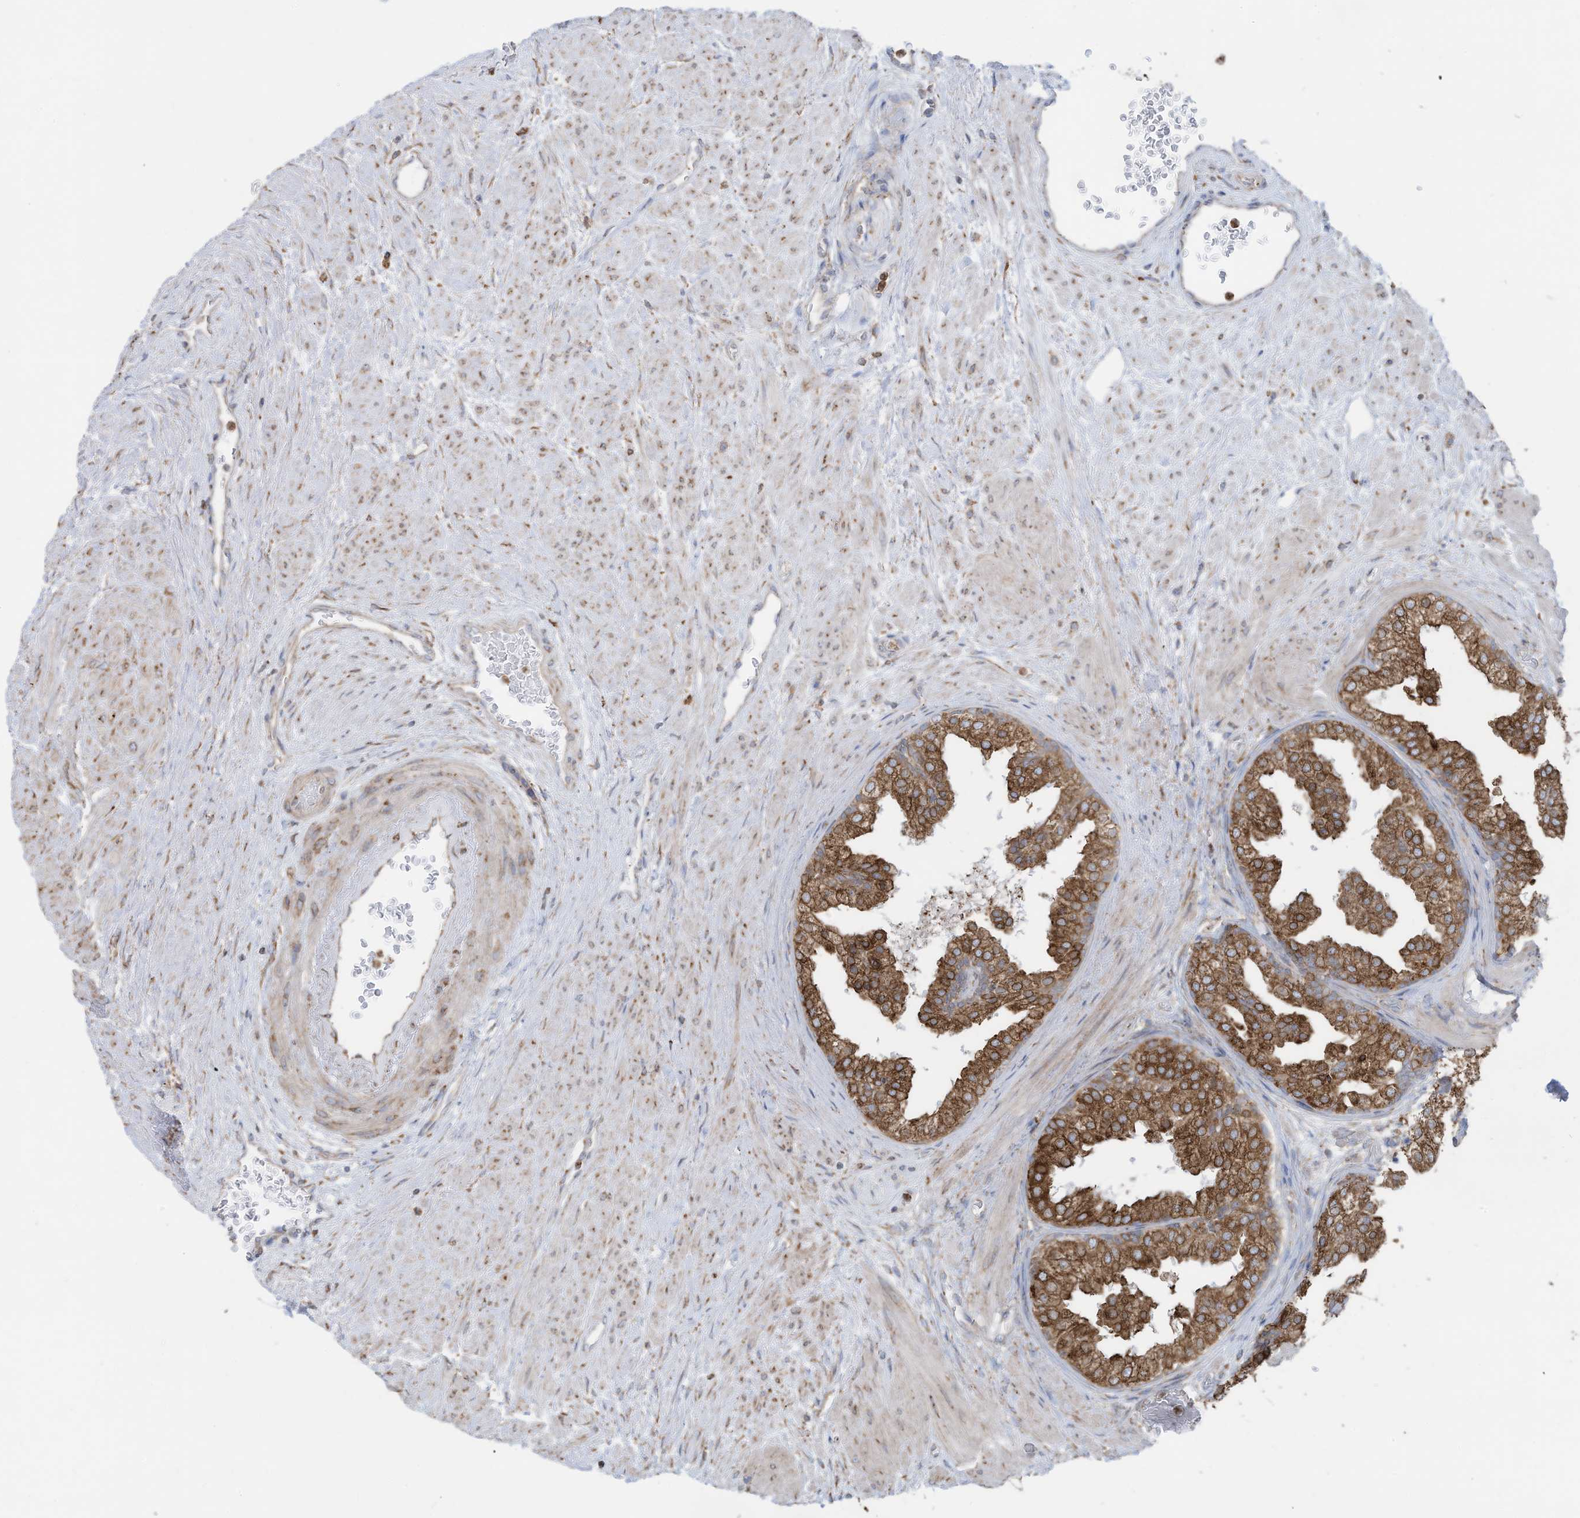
{"staining": {"intensity": "strong", "quantity": ">75%", "location": "cytoplasmic/membranous"}, "tissue": "prostate", "cell_type": "Glandular cells", "image_type": "normal", "snomed": [{"axis": "morphology", "description": "Normal tissue, NOS"}, {"axis": "topography", "description": "Prostate"}], "caption": "An immunohistochemistry histopathology image of benign tissue is shown. Protein staining in brown highlights strong cytoplasmic/membranous positivity in prostate within glandular cells. The staining was performed using DAB to visualize the protein expression in brown, while the nuclei were stained in blue with hematoxylin (Magnification: 20x).", "gene": "ZNF354C", "patient": {"sex": "male", "age": 48}}